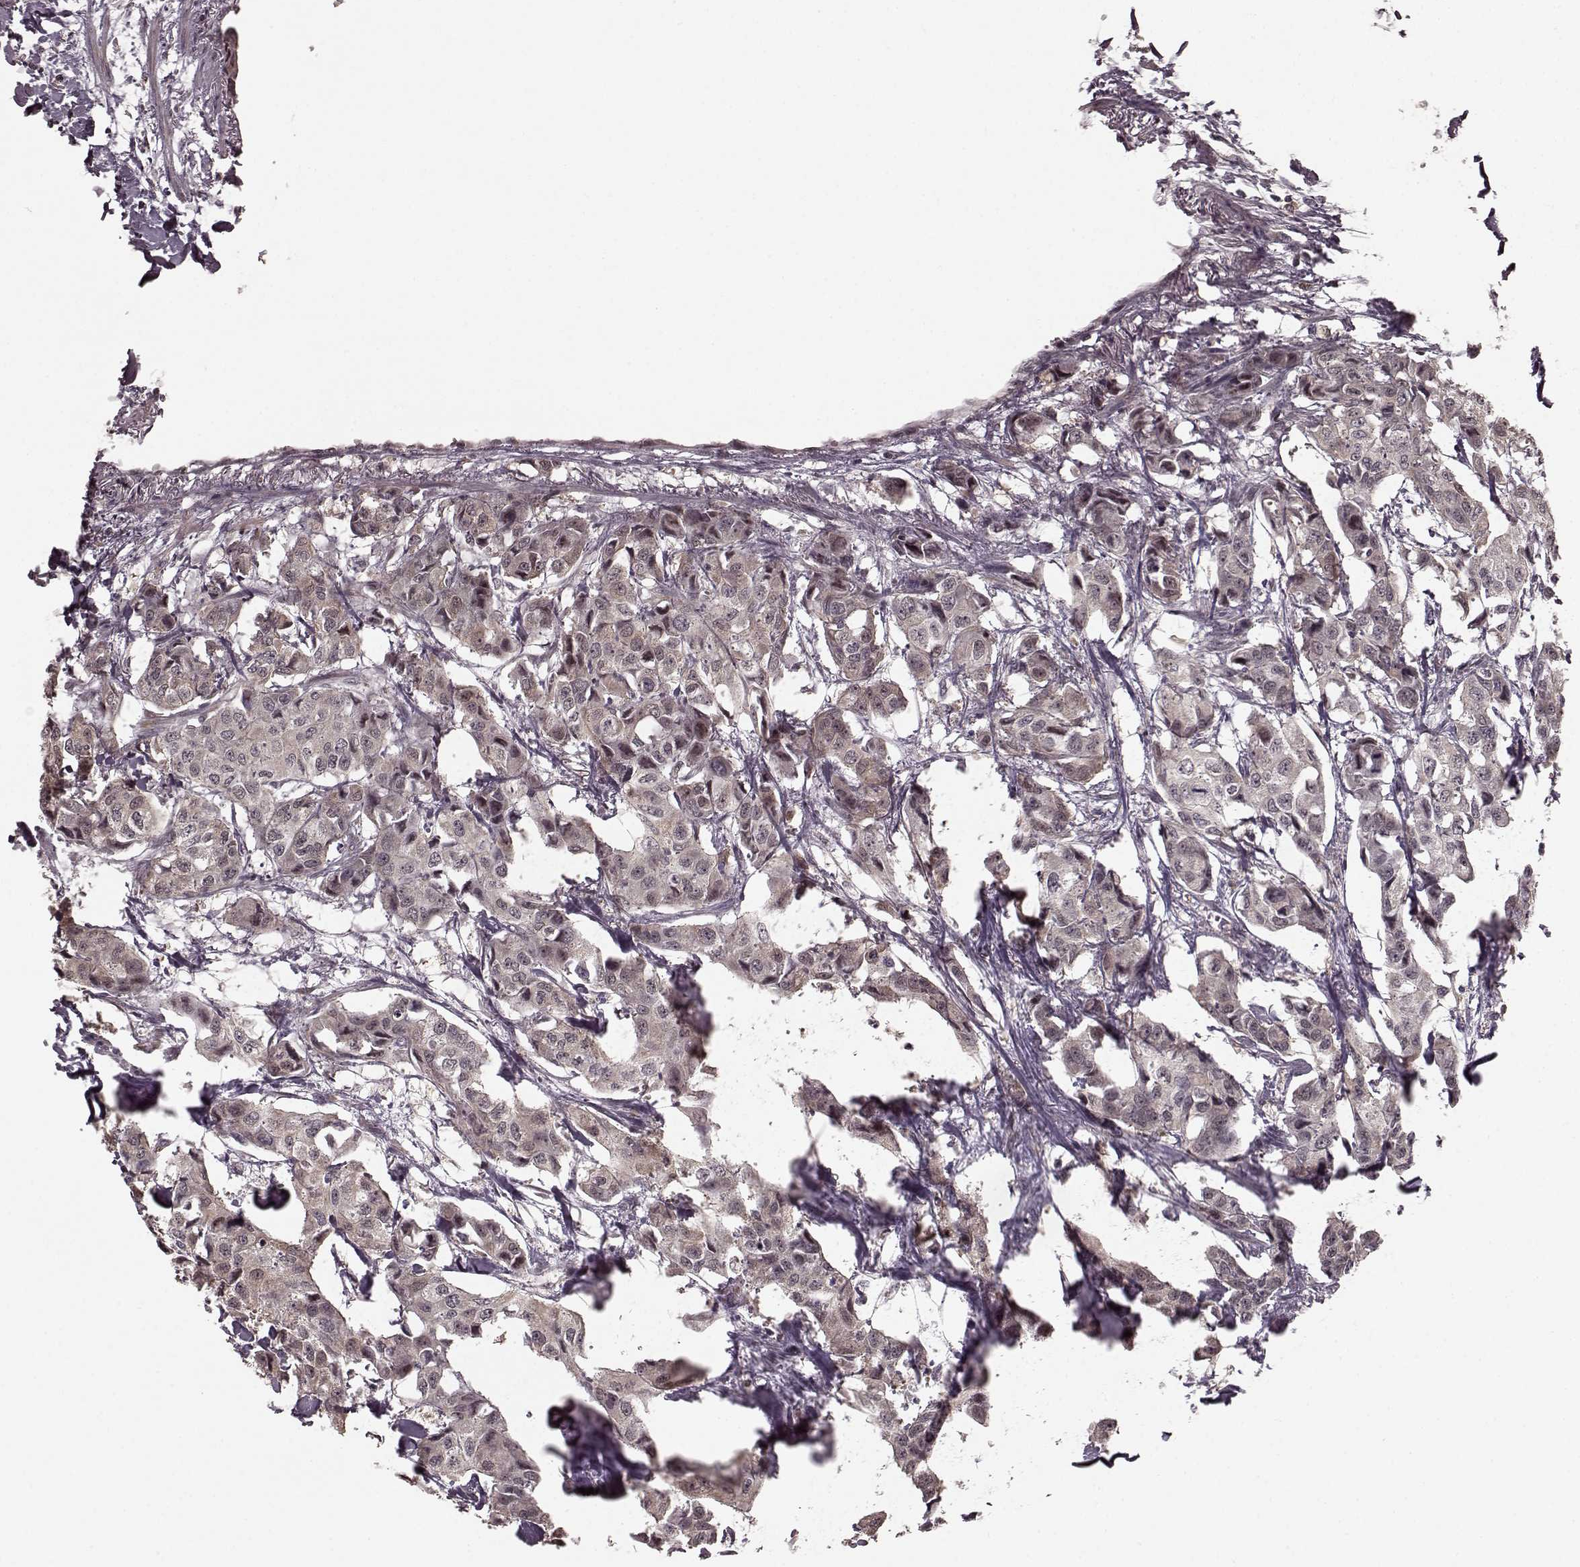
{"staining": {"intensity": "weak", "quantity": ">75%", "location": "cytoplasmic/membranous"}, "tissue": "breast cancer", "cell_type": "Tumor cells", "image_type": "cancer", "snomed": [{"axis": "morphology", "description": "Duct carcinoma"}, {"axis": "topography", "description": "Breast"}], "caption": "Human breast cancer (invasive ductal carcinoma) stained with a brown dye shows weak cytoplasmic/membranous positive expression in approximately >75% of tumor cells.", "gene": "PLCB4", "patient": {"sex": "female", "age": 80}}